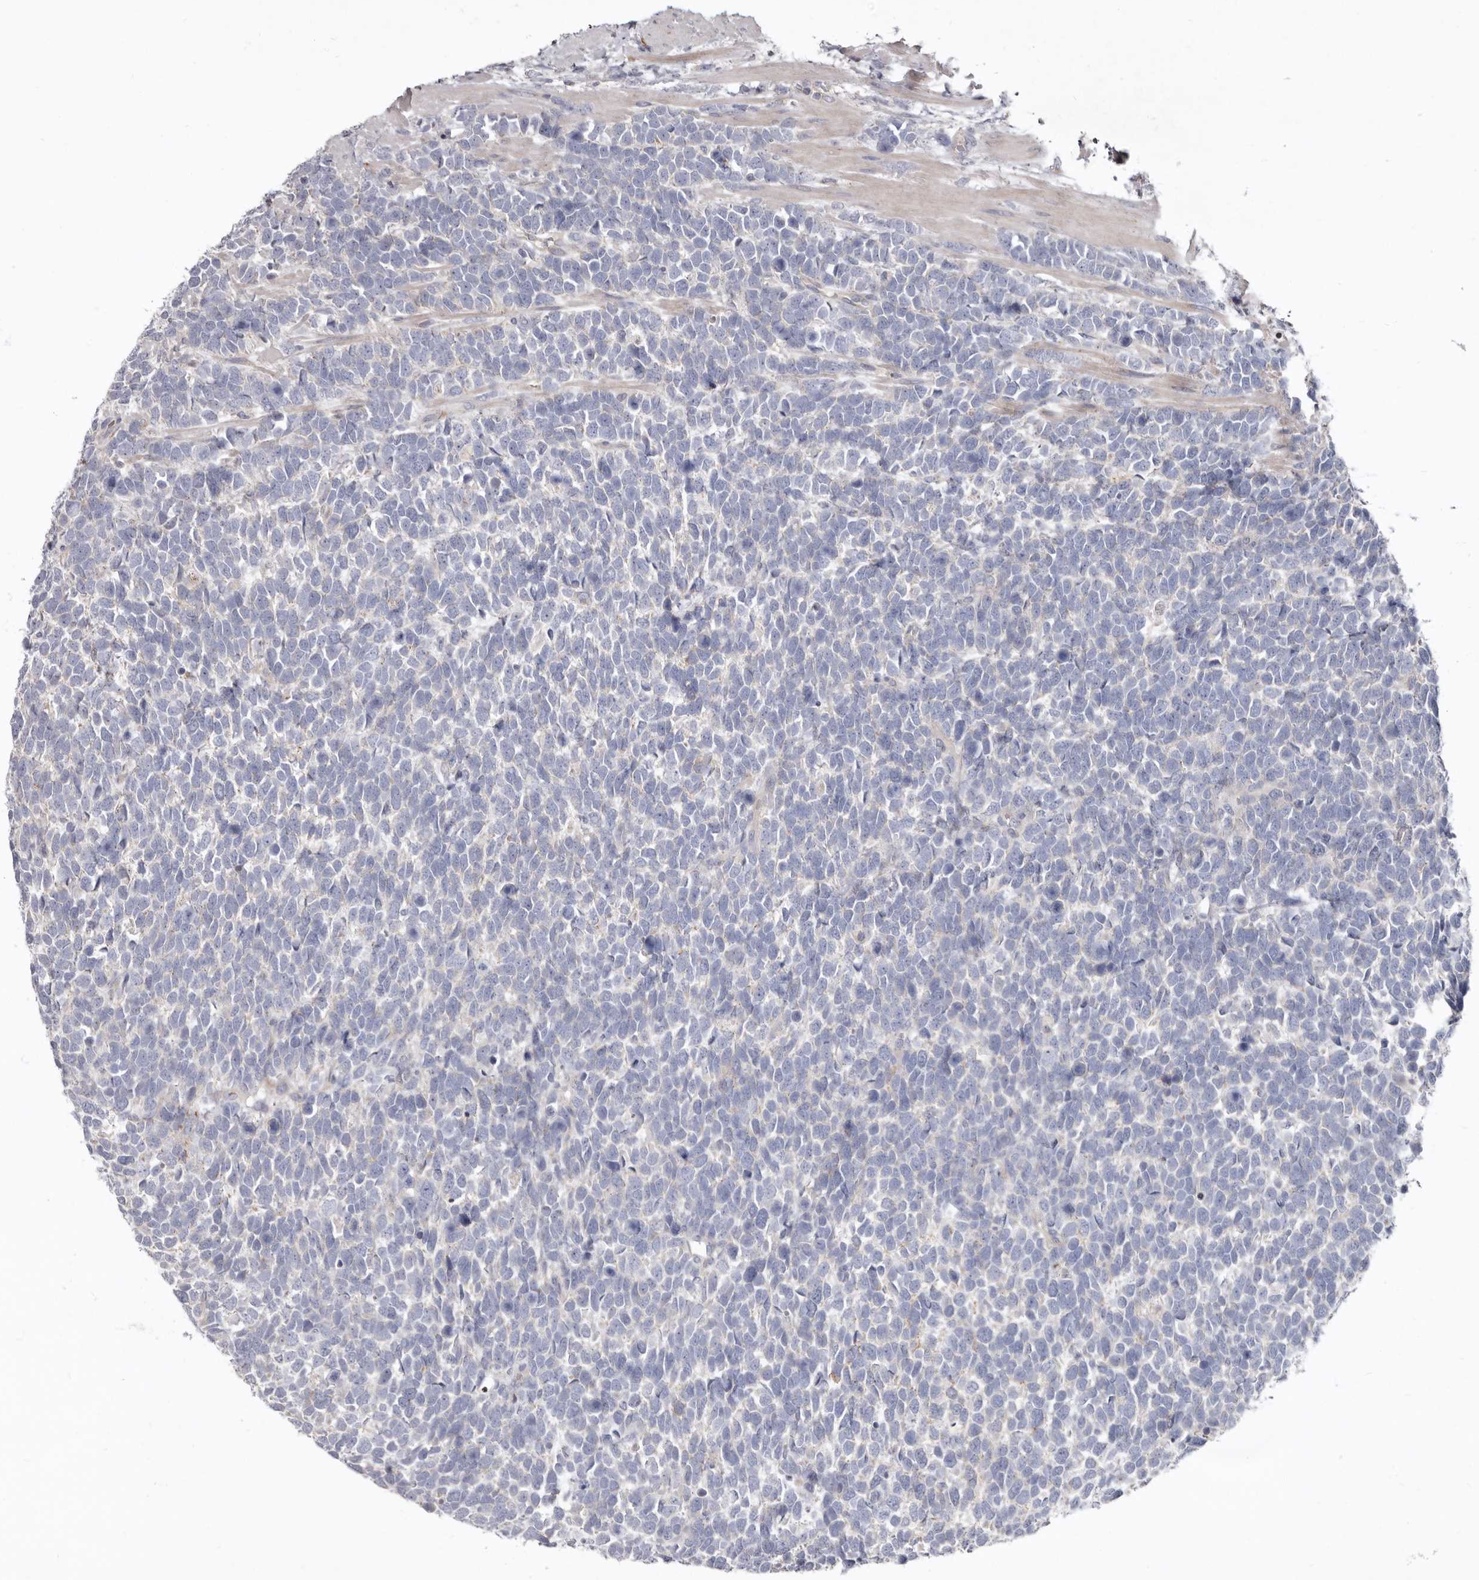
{"staining": {"intensity": "weak", "quantity": "<25%", "location": "cytoplasmic/membranous"}, "tissue": "urothelial cancer", "cell_type": "Tumor cells", "image_type": "cancer", "snomed": [{"axis": "morphology", "description": "Urothelial carcinoma, High grade"}, {"axis": "topography", "description": "Urinary bladder"}], "caption": "Image shows no protein expression in tumor cells of urothelial cancer tissue. (DAB (3,3'-diaminobenzidine) IHC visualized using brightfield microscopy, high magnification).", "gene": "FMO2", "patient": {"sex": "female", "age": 82}}